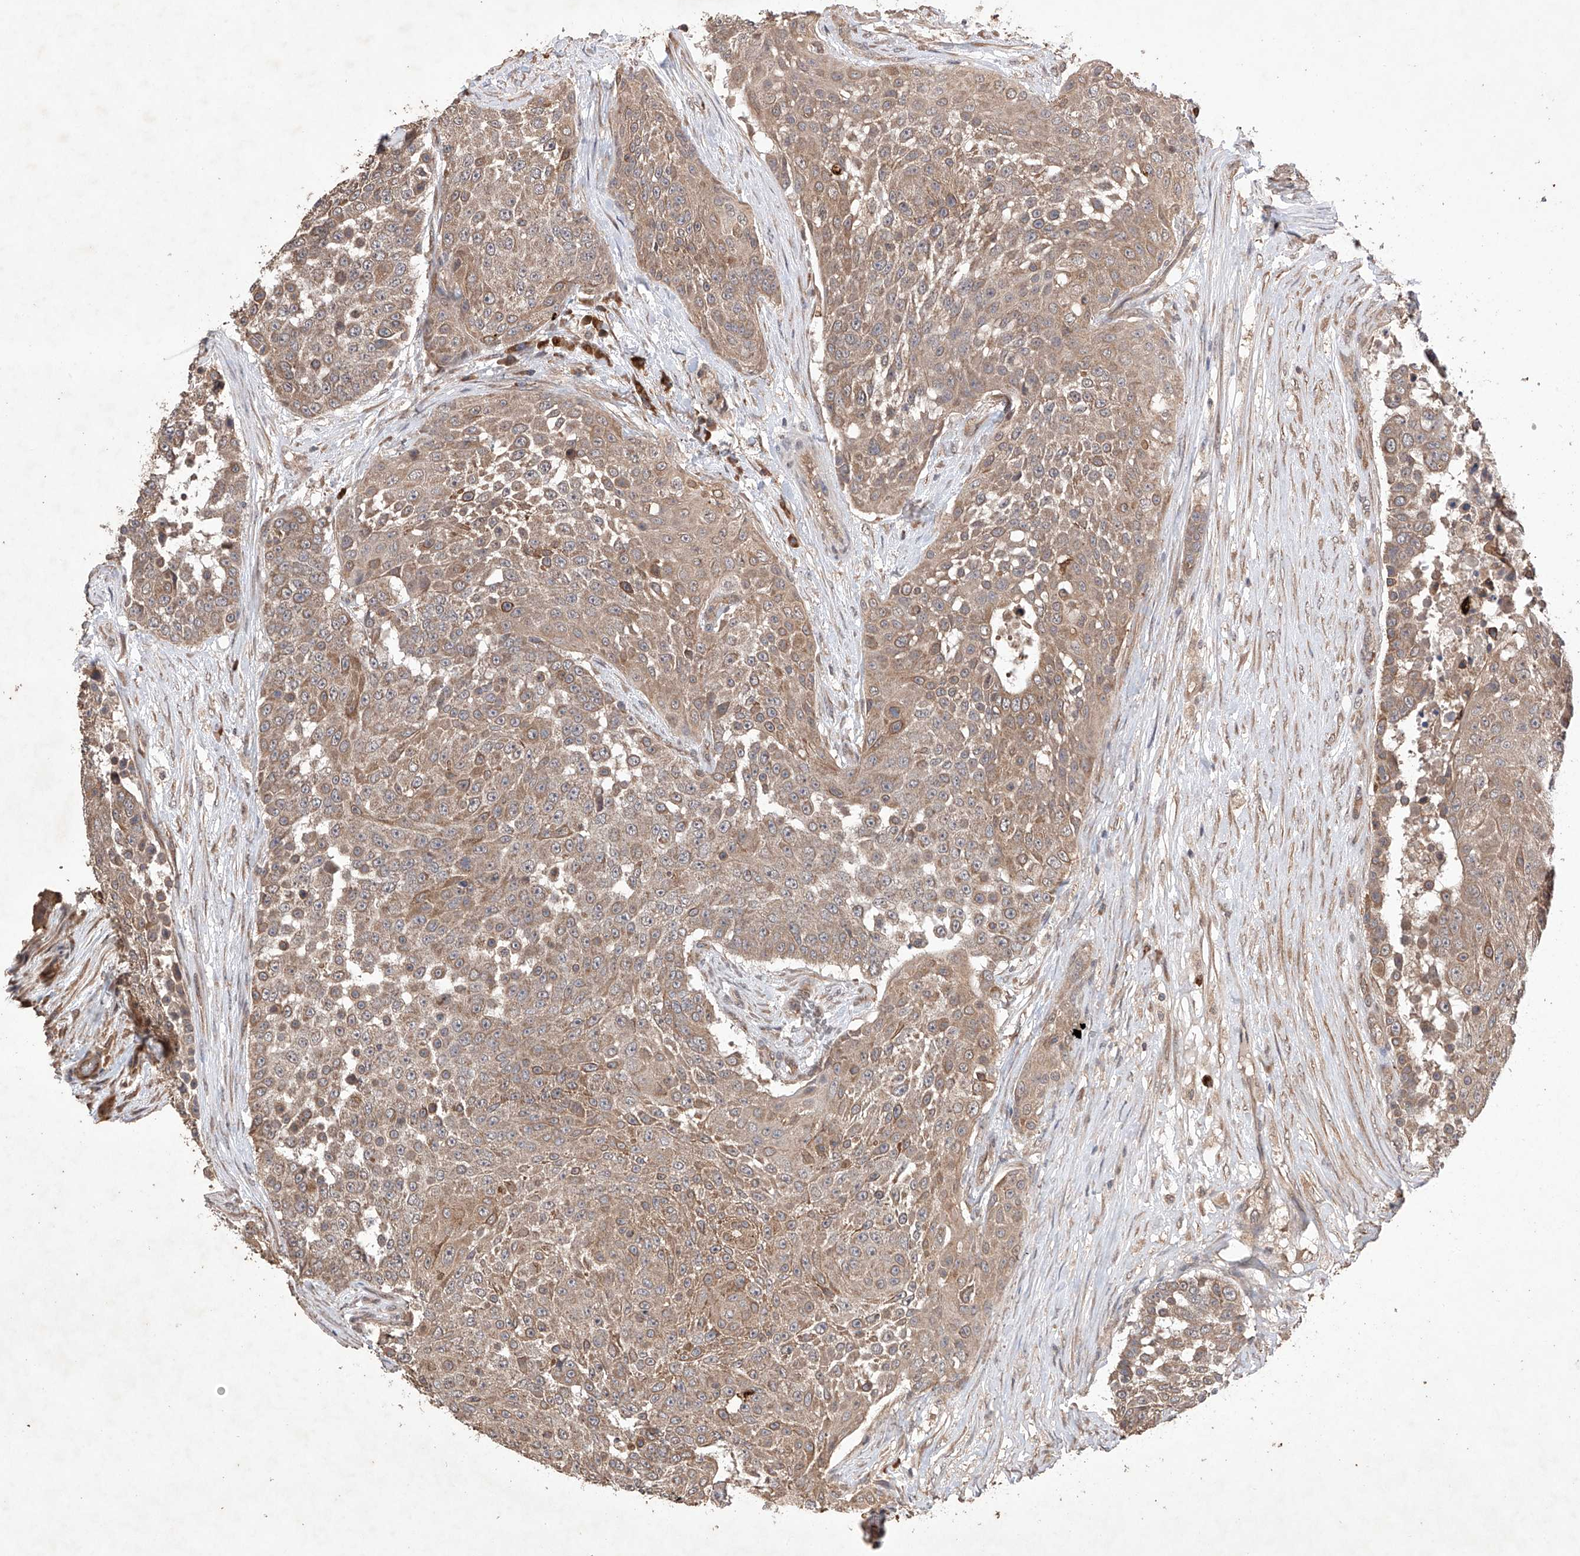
{"staining": {"intensity": "moderate", "quantity": ">75%", "location": "cytoplasmic/membranous"}, "tissue": "urothelial cancer", "cell_type": "Tumor cells", "image_type": "cancer", "snomed": [{"axis": "morphology", "description": "Urothelial carcinoma, High grade"}, {"axis": "topography", "description": "Urinary bladder"}], "caption": "IHC of high-grade urothelial carcinoma displays medium levels of moderate cytoplasmic/membranous expression in about >75% of tumor cells. The staining was performed using DAB to visualize the protein expression in brown, while the nuclei were stained in blue with hematoxylin (Magnification: 20x).", "gene": "LURAP1", "patient": {"sex": "female", "age": 63}}